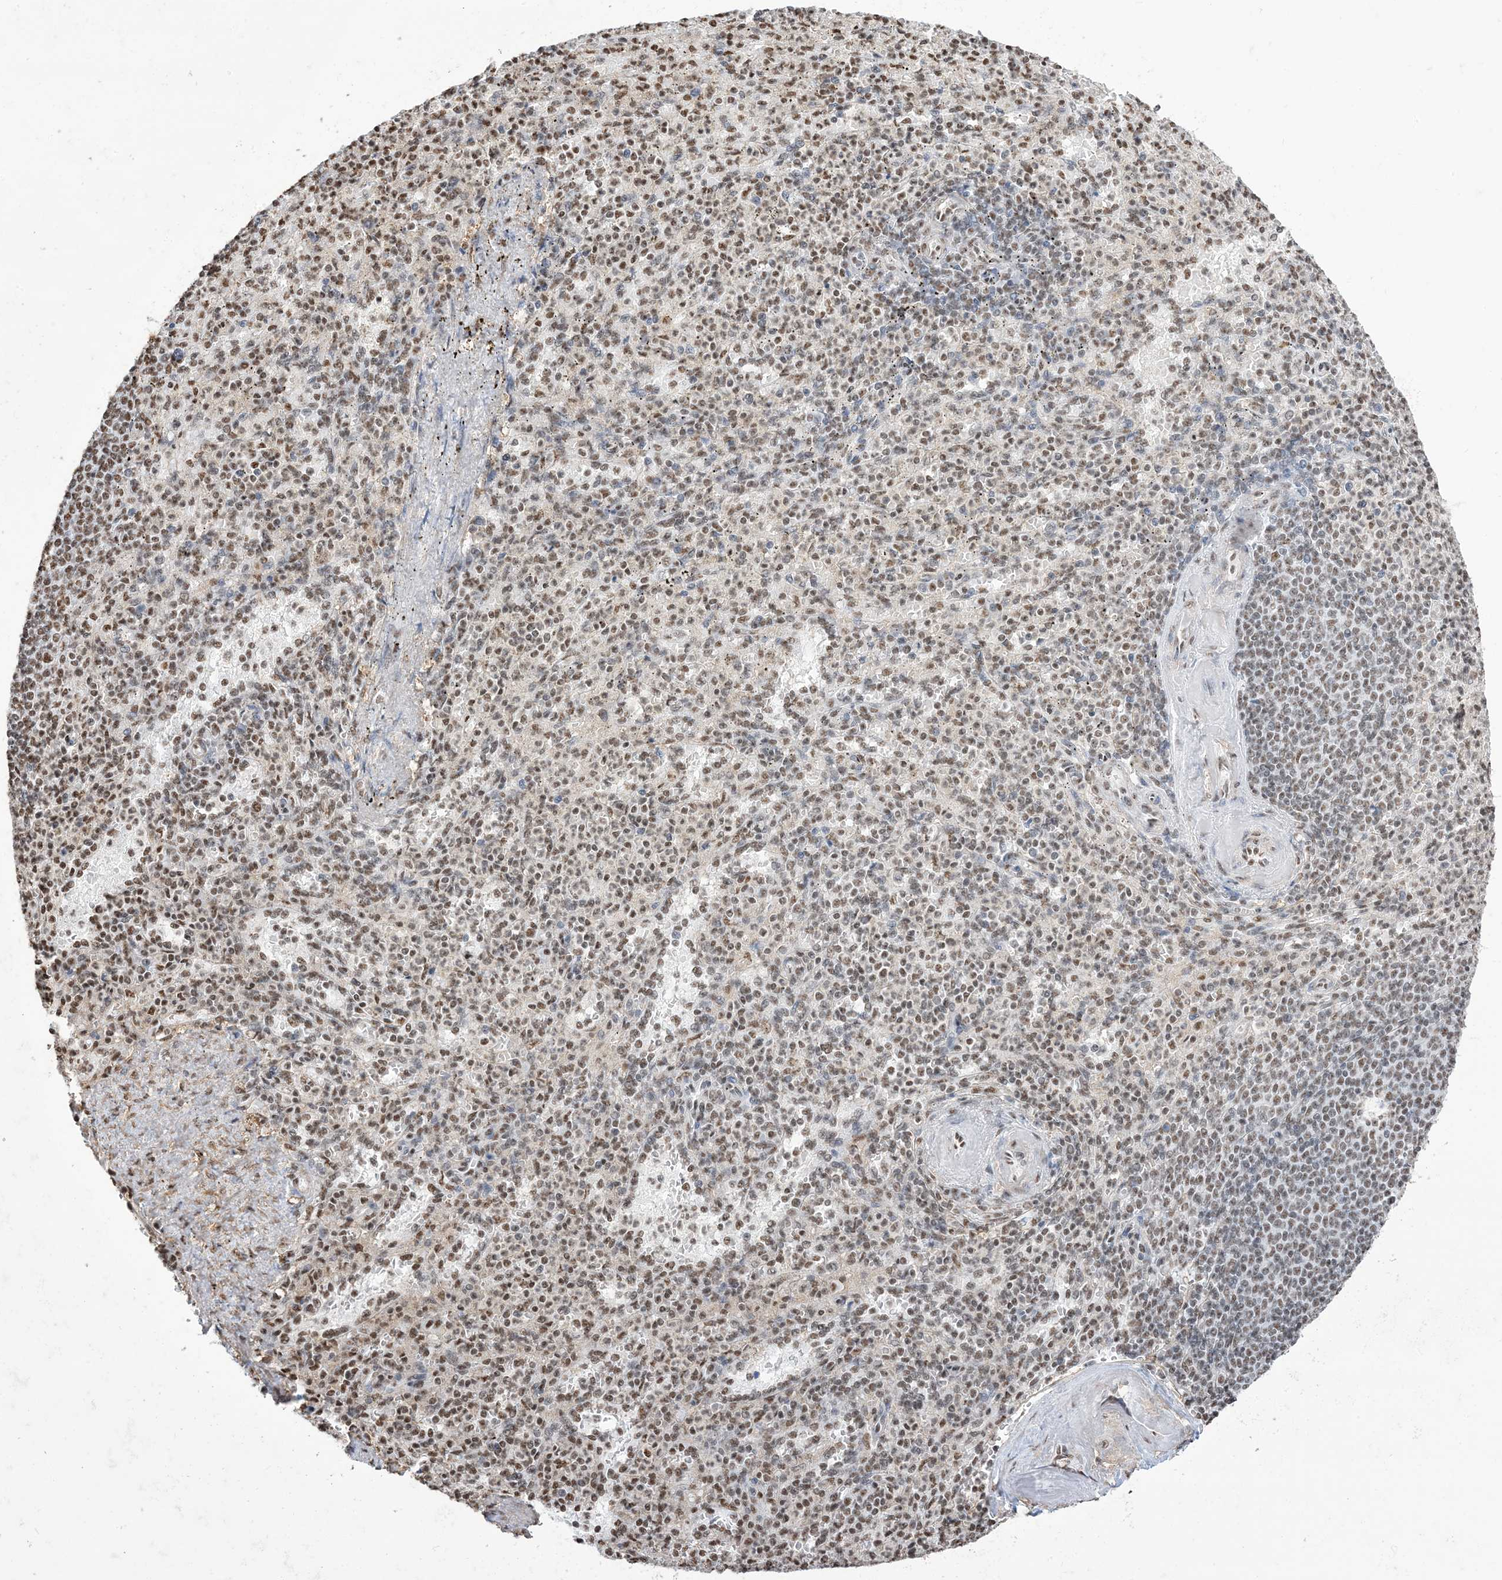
{"staining": {"intensity": "moderate", "quantity": ">75%", "location": "nuclear"}, "tissue": "spleen", "cell_type": "Cells in red pulp", "image_type": "normal", "snomed": [{"axis": "morphology", "description": "Normal tissue, NOS"}, {"axis": "topography", "description": "Spleen"}], "caption": "Protein staining of normal spleen displays moderate nuclear expression in approximately >75% of cells in red pulp.", "gene": "ZNF792", "patient": {"sex": "female", "age": 74}}